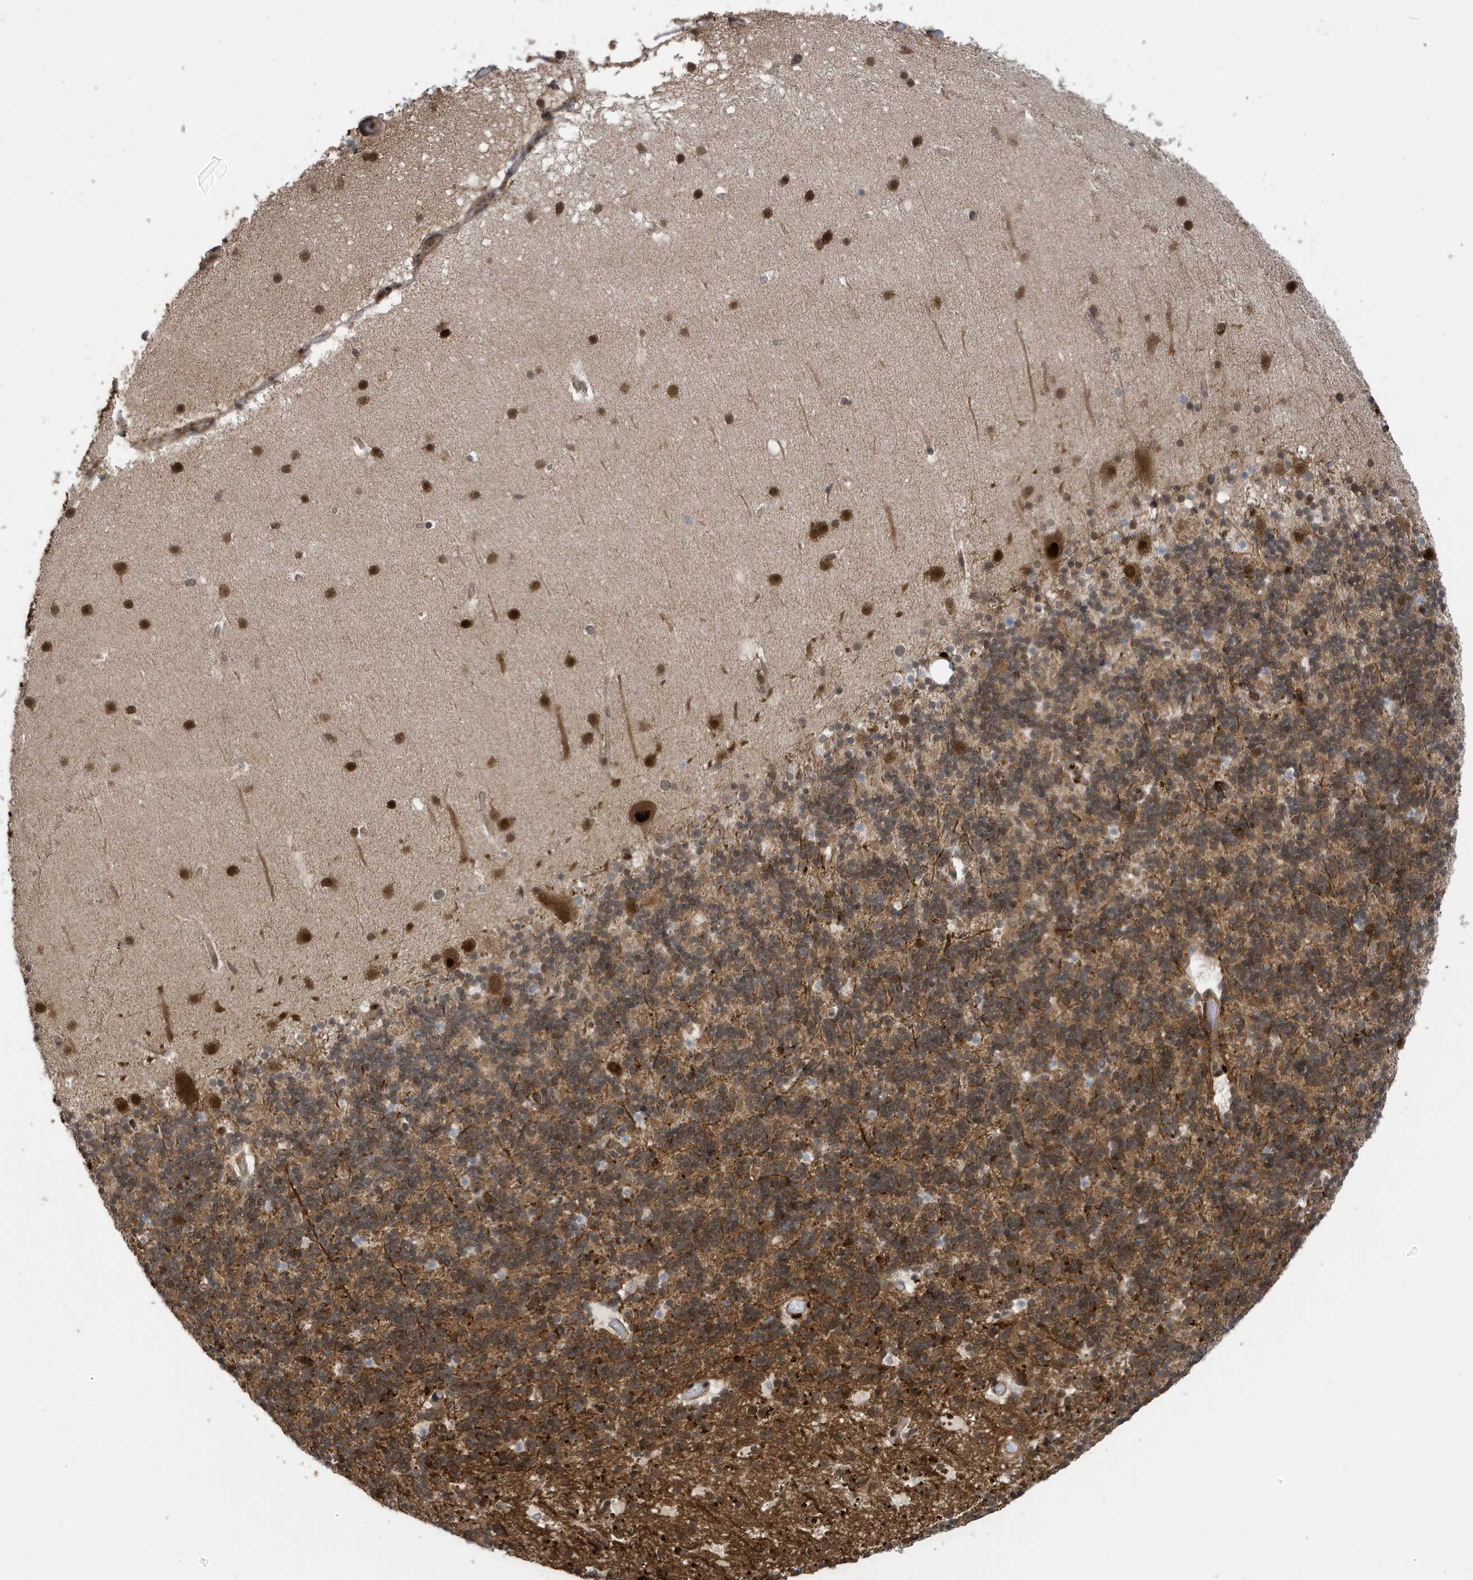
{"staining": {"intensity": "moderate", "quantity": "25%-75%", "location": "cytoplasmic/membranous"}, "tissue": "cerebellum", "cell_type": "Cells in granular layer", "image_type": "normal", "snomed": [{"axis": "morphology", "description": "Normal tissue, NOS"}, {"axis": "topography", "description": "Cerebellum"}], "caption": "Cerebellum stained with a brown dye displays moderate cytoplasmic/membranous positive positivity in approximately 25%-75% of cells in granular layer.", "gene": "UBQLN1", "patient": {"sex": "male", "age": 57}}